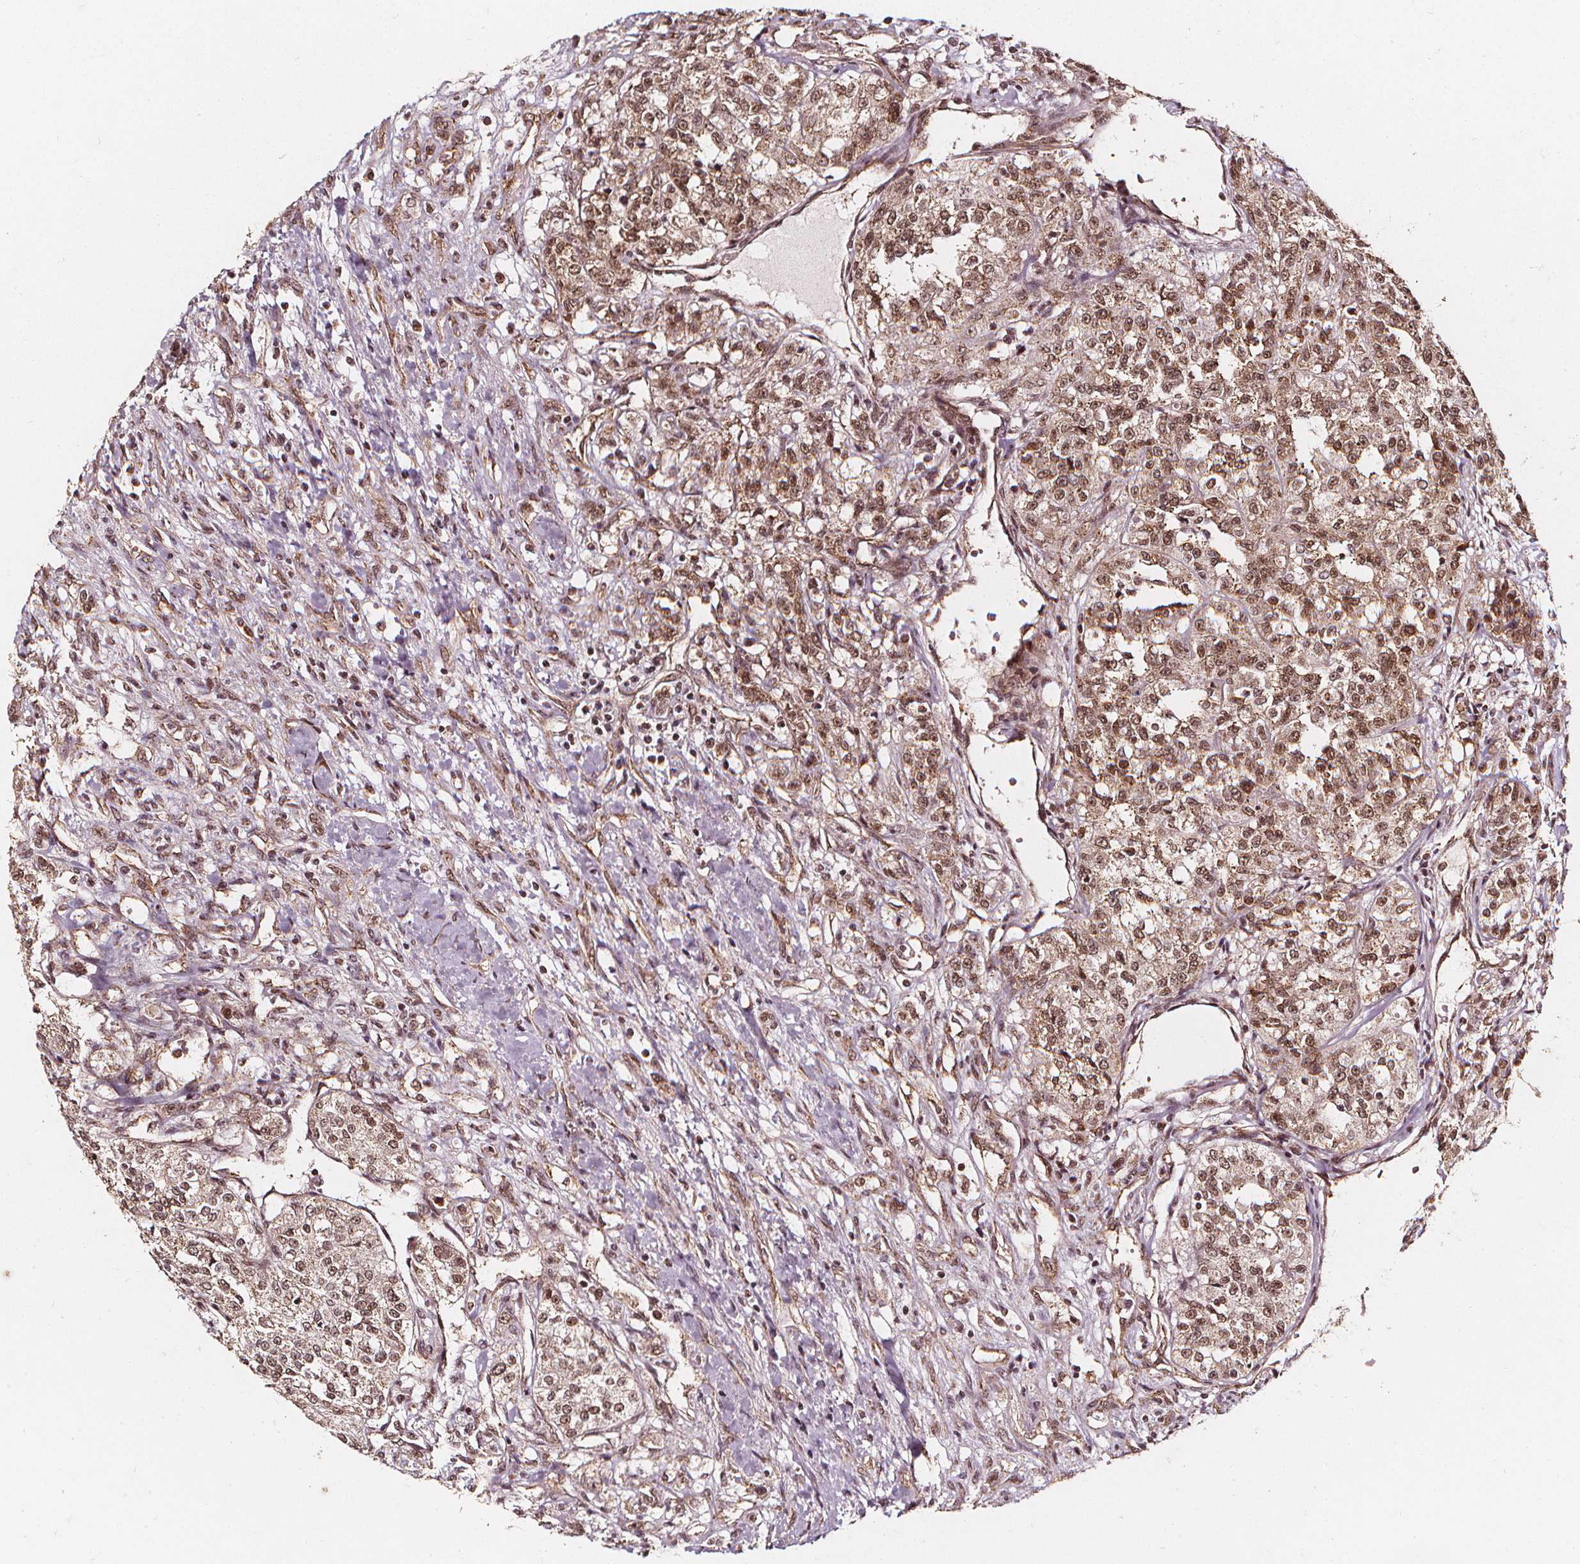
{"staining": {"intensity": "moderate", "quantity": ">75%", "location": "cytoplasmic/membranous,nuclear"}, "tissue": "renal cancer", "cell_type": "Tumor cells", "image_type": "cancer", "snomed": [{"axis": "morphology", "description": "Adenocarcinoma, NOS"}, {"axis": "topography", "description": "Kidney"}], "caption": "Immunohistochemistry of human renal adenocarcinoma reveals medium levels of moderate cytoplasmic/membranous and nuclear staining in approximately >75% of tumor cells. (Brightfield microscopy of DAB IHC at high magnification).", "gene": "SMN1", "patient": {"sex": "female", "age": 63}}